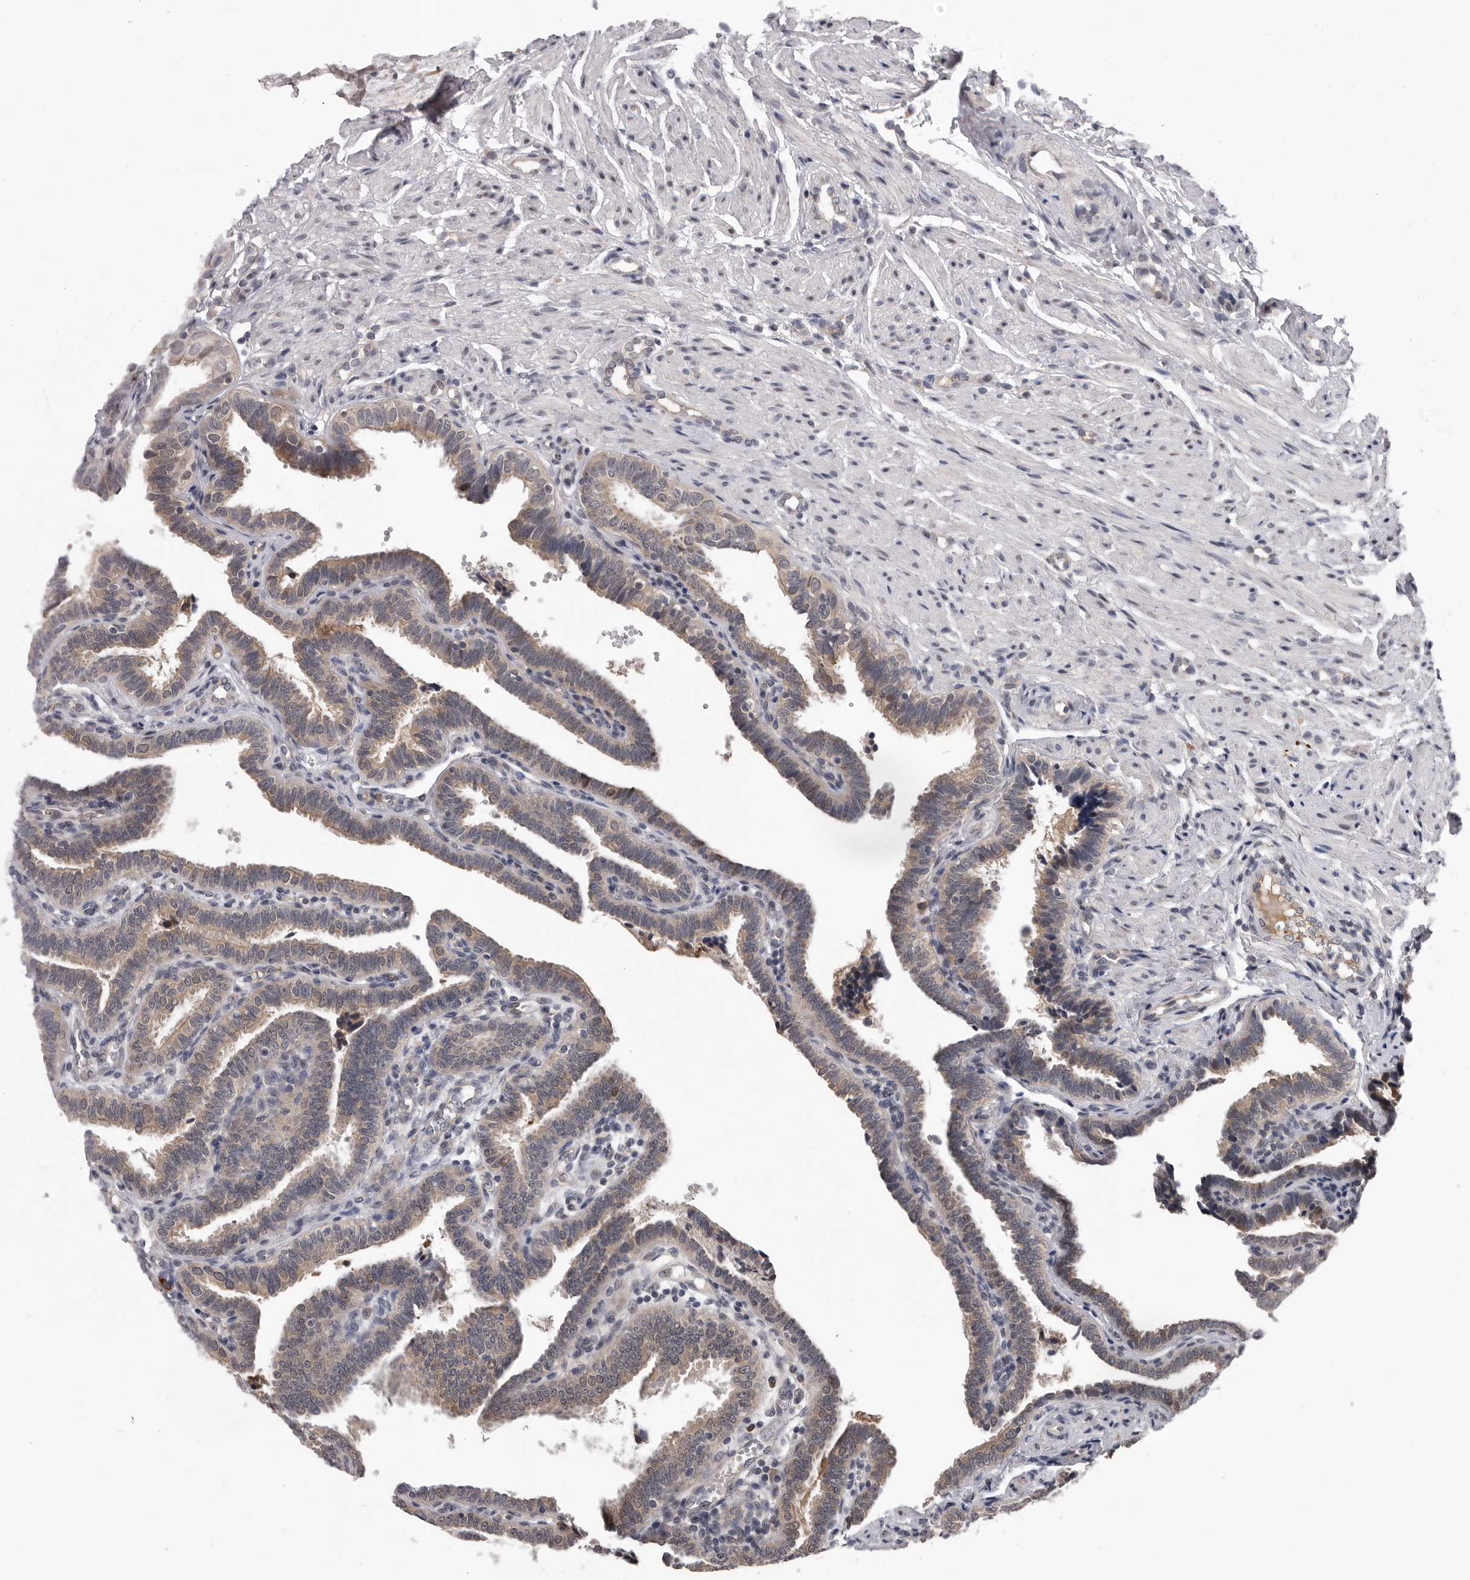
{"staining": {"intensity": "weak", "quantity": "25%-75%", "location": "cytoplasmic/membranous"}, "tissue": "fallopian tube", "cell_type": "Glandular cells", "image_type": "normal", "snomed": [{"axis": "morphology", "description": "Normal tissue, NOS"}, {"axis": "topography", "description": "Fallopian tube"}], "caption": "Immunohistochemical staining of benign fallopian tube exhibits 25%-75% levels of weak cytoplasmic/membranous protein positivity in about 25%-75% of glandular cells. (DAB (3,3'-diaminobenzidine) IHC, brown staining for protein, blue staining for nuclei).", "gene": "MED8", "patient": {"sex": "female", "age": 39}}